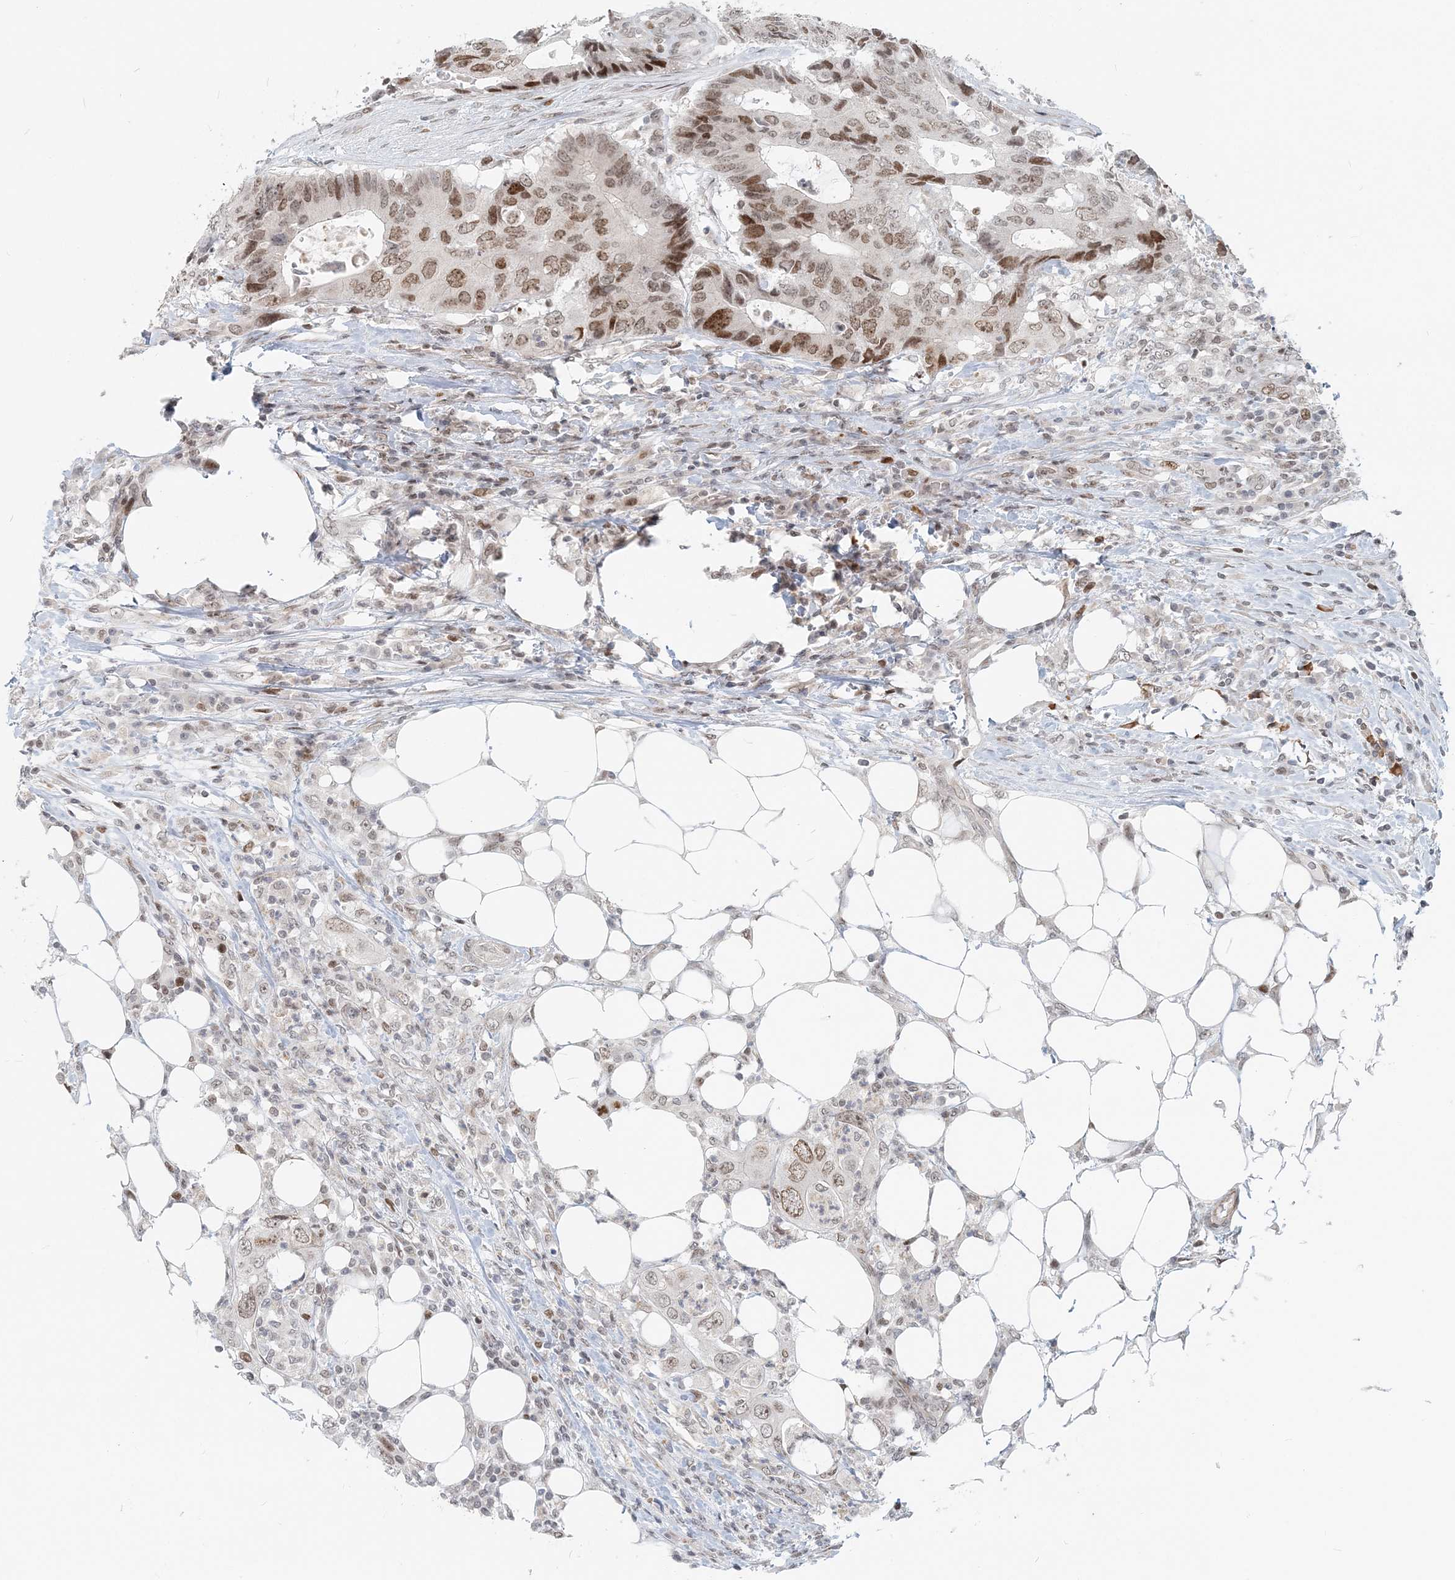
{"staining": {"intensity": "moderate", "quantity": ">75%", "location": "nuclear"}, "tissue": "colorectal cancer", "cell_type": "Tumor cells", "image_type": "cancer", "snomed": [{"axis": "morphology", "description": "Adenocarcinoma, NOS"}, {"axis": "topography", "description": "Colon"}], "caption": "A brown stain labels moderate nuclear expression of a protein in adenocarcinoma (colorectal) tumor cells.", "gene": "BAZ1B", "patient": {"sex": "male", "age": 71}}